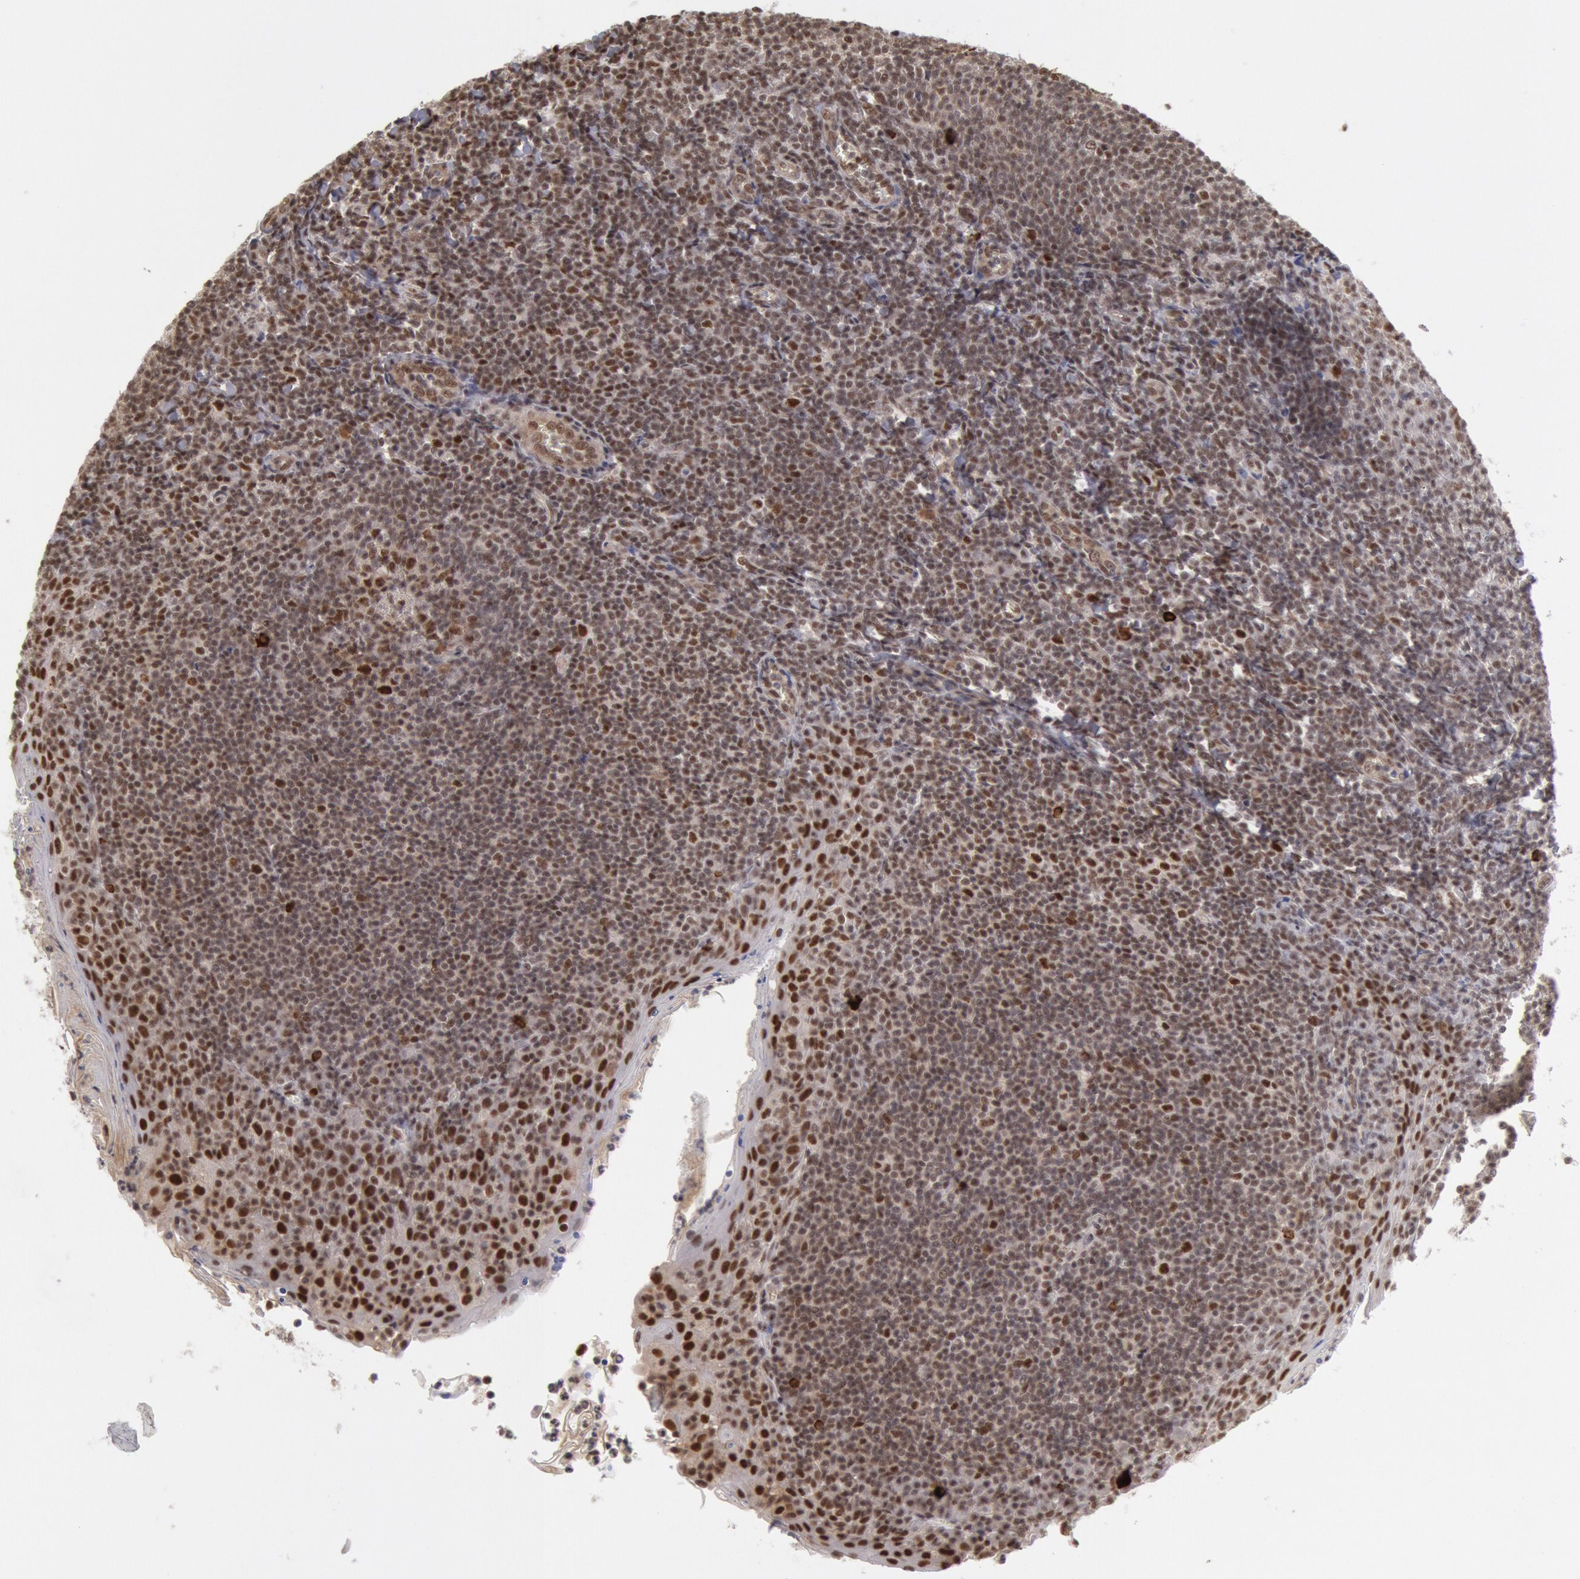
{"staining": {"intensity": "moderate", "quantity": "25%-75%", "location": "nuclear"}, "tissue": "tonsil", "cell_type": "Germinal center cells", "image_type": "normal", "snomed": [{"axis": "morphology", "description": "Normal tissue, NOS"}, {"axis": "topography", "description": "Tonsil"}], "caption": "Immunohistochemistry (DAB) staining of unremarkable human tonsil reveals moderate nuclear protein expression in approximately 25%-75% of germinal center cells.", "gene": "PPP4R3B", "patient": {"sex": "male", "age": 31}}